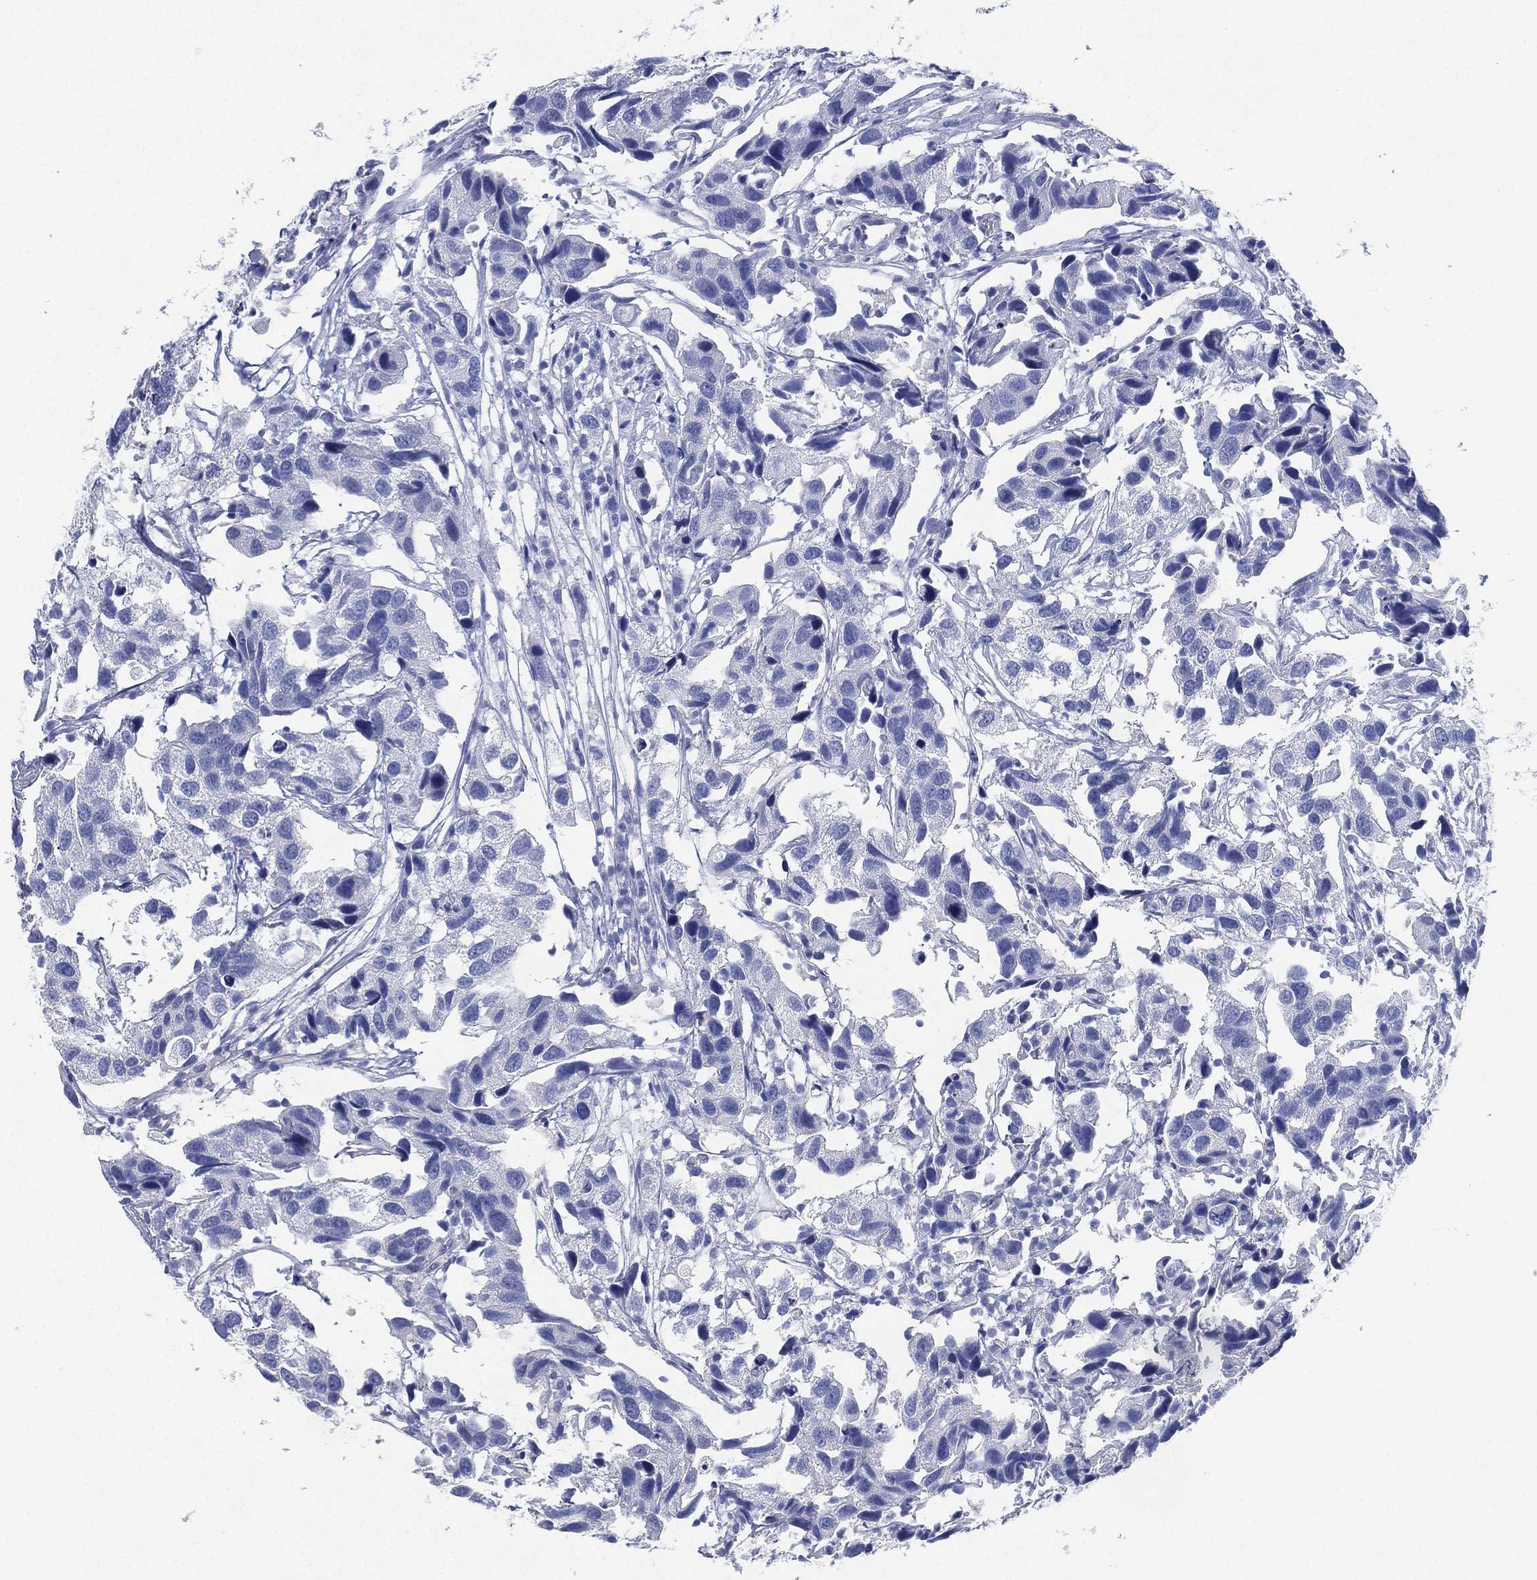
{"staining": {"intensity": "negative", "quantity": "none", "location": "none"}, "tissue": "urothelial cancer", "cell_type": "Tumor cells", "image_type": "cancer", "snomed": [{"axis": "morphology", "description": "Urothelial carcinoma, High grade"}, {"axis": "topography", "description": "Urinary bladder"}], "caption": "Tumor cells show no significant staining in urothelial carcinoma (high-grade).", "gene": "CCDC70", "patient": {"sex": "male", "age": 79}}